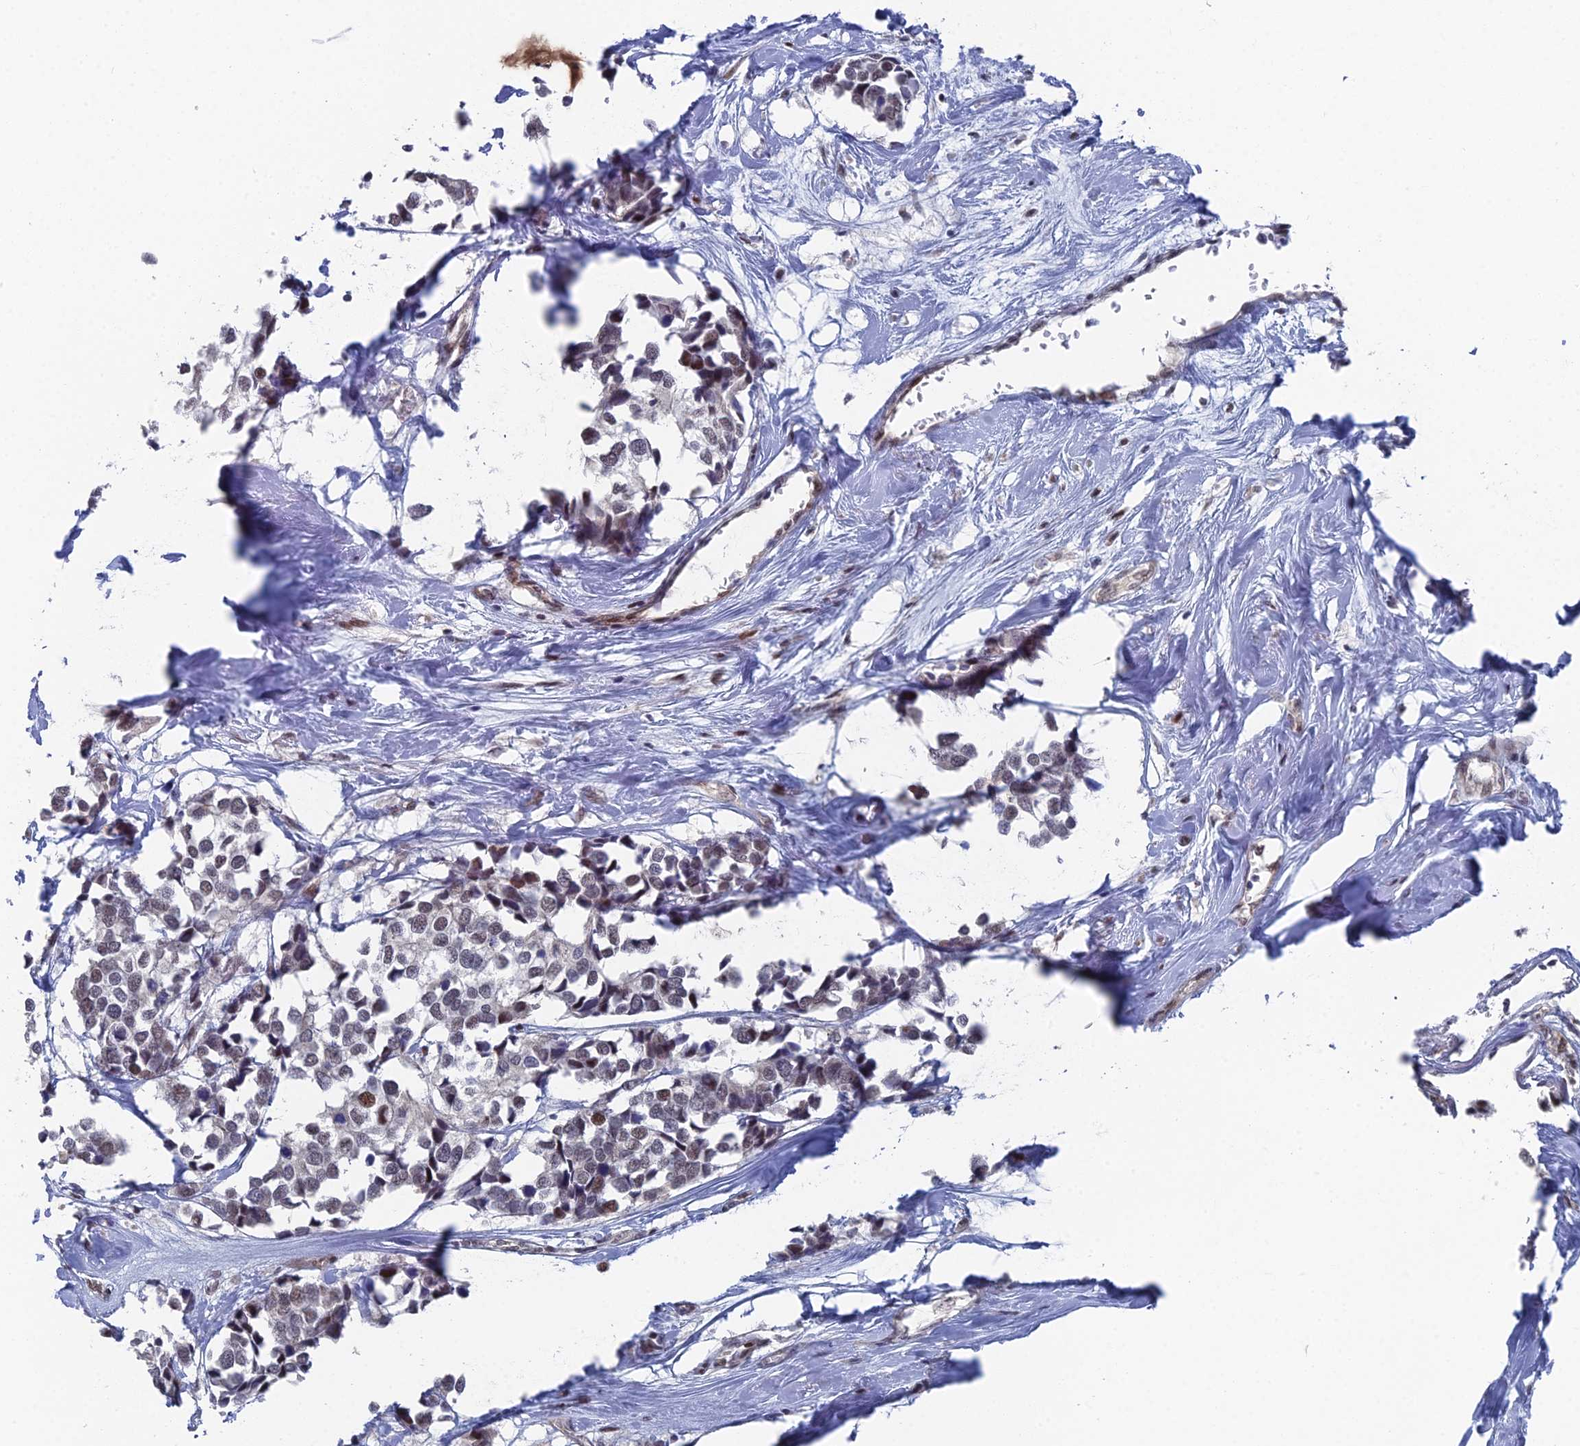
{"staining": {"intensity": "moderate", "quantity": "<25%", "location": "nuclear"}, "tissue": "breast cancer", "cell_type": "Tumor cells", "image_type": "cancer", "snomed": [{"axis": "morphology", "description": "Duct carcinoma"}, {"axis": "topography", "description": "Breast"}], "caption": "Brown immunohistochemical staining in human intraductal carcinoma (breast) displays moderate nuclear positivity in approximately <25% of tumor cells.", "gene": "FHIP2A", "patient": {"sex": "female", "age": 83}}